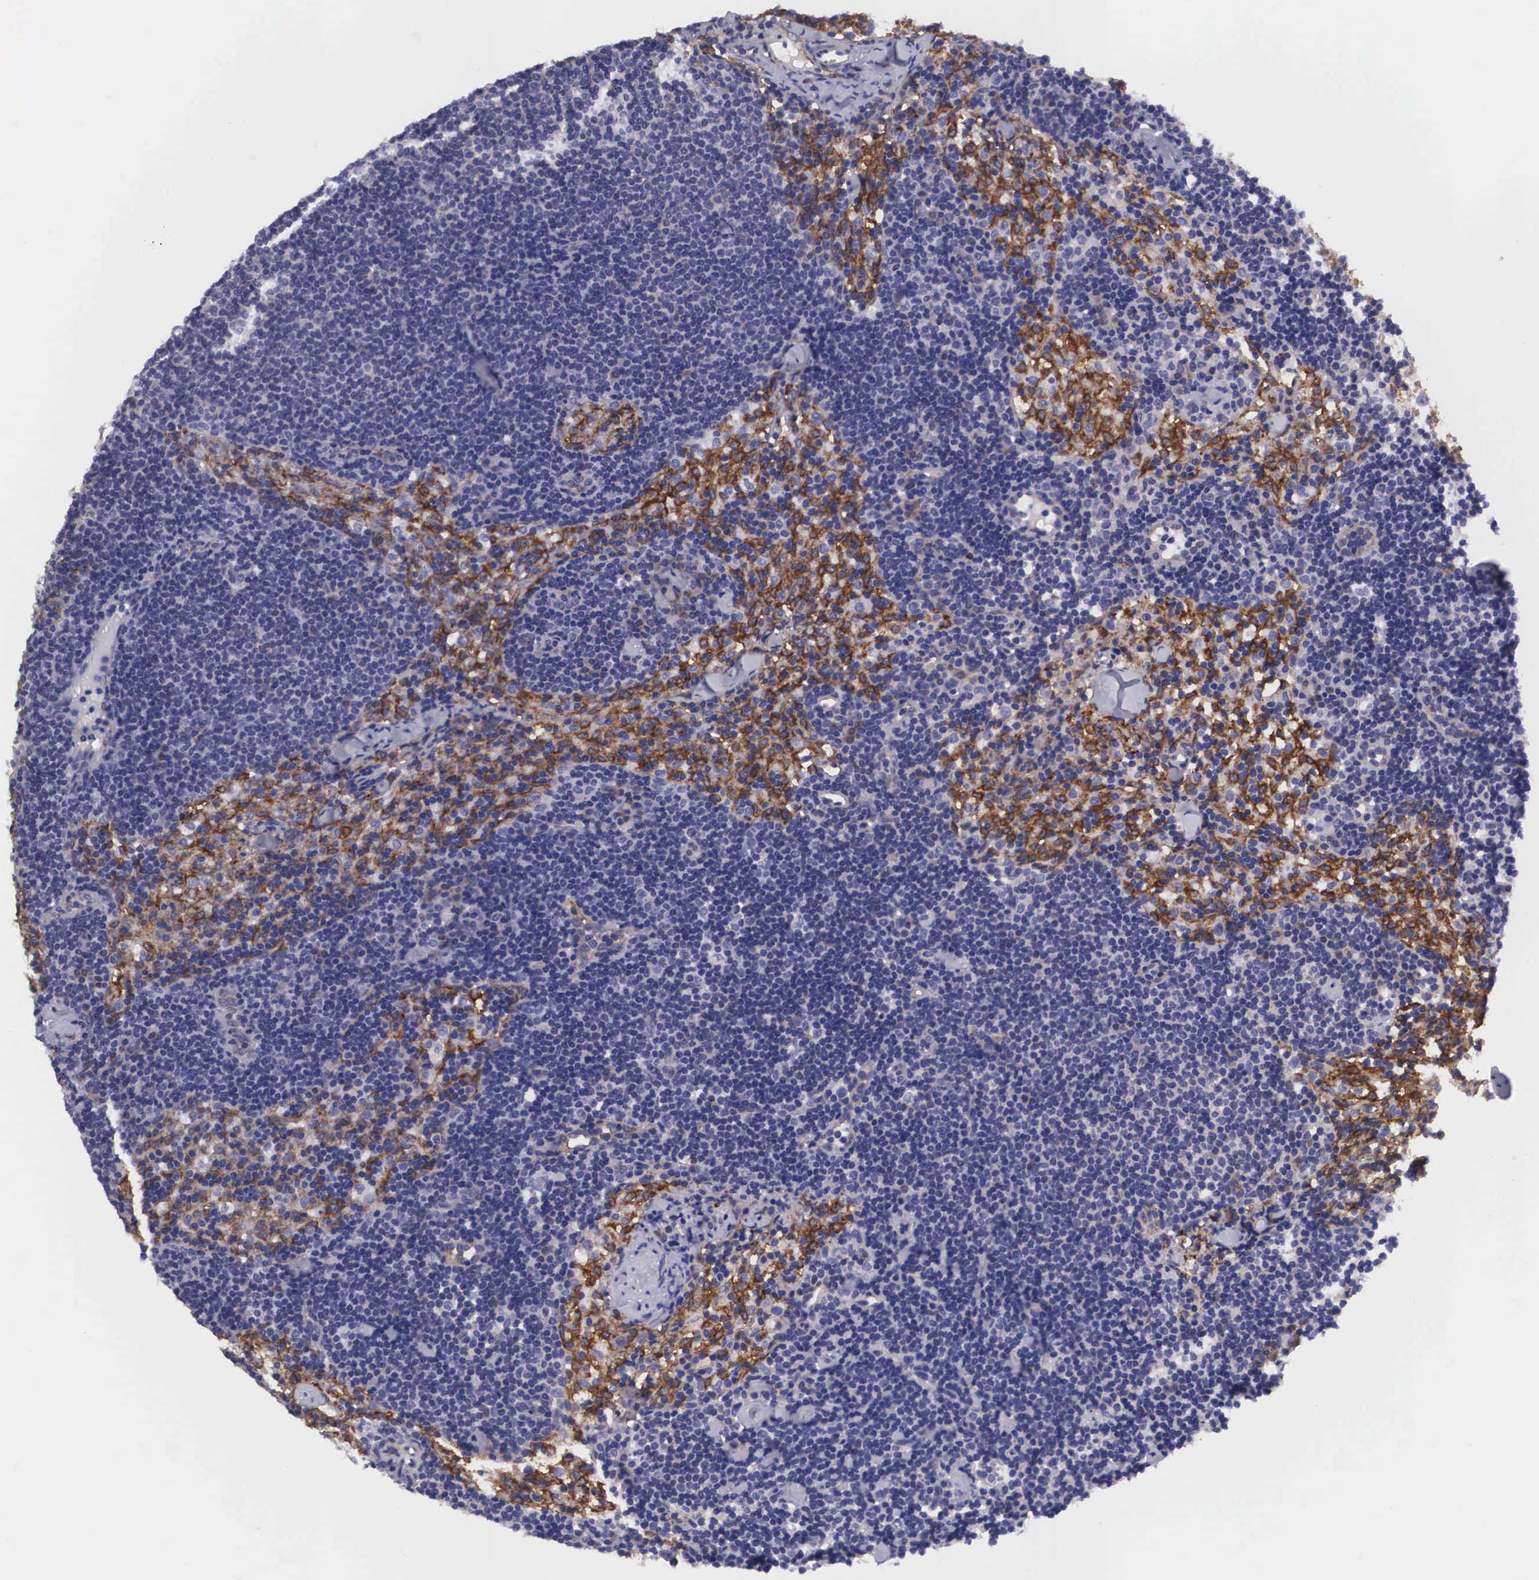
{"staining": {"intensity": "negative", "quantity": "none", "location": "none"}, "tissue": "lymph node", "cell_type": "Germinal center cells", "image_type": "normal", "snomed": [{"axis": "morphology", "description": "Normal tissue, NOS"}, {"axis": "topography", "description": "Lymph node"}], "caption": "This is an IHC micrograph of unremarkable human lymph node. There is no expression in germinal center cells.", "gene": "BCAR1", "patient": {"sex": "female", "age": 35}}